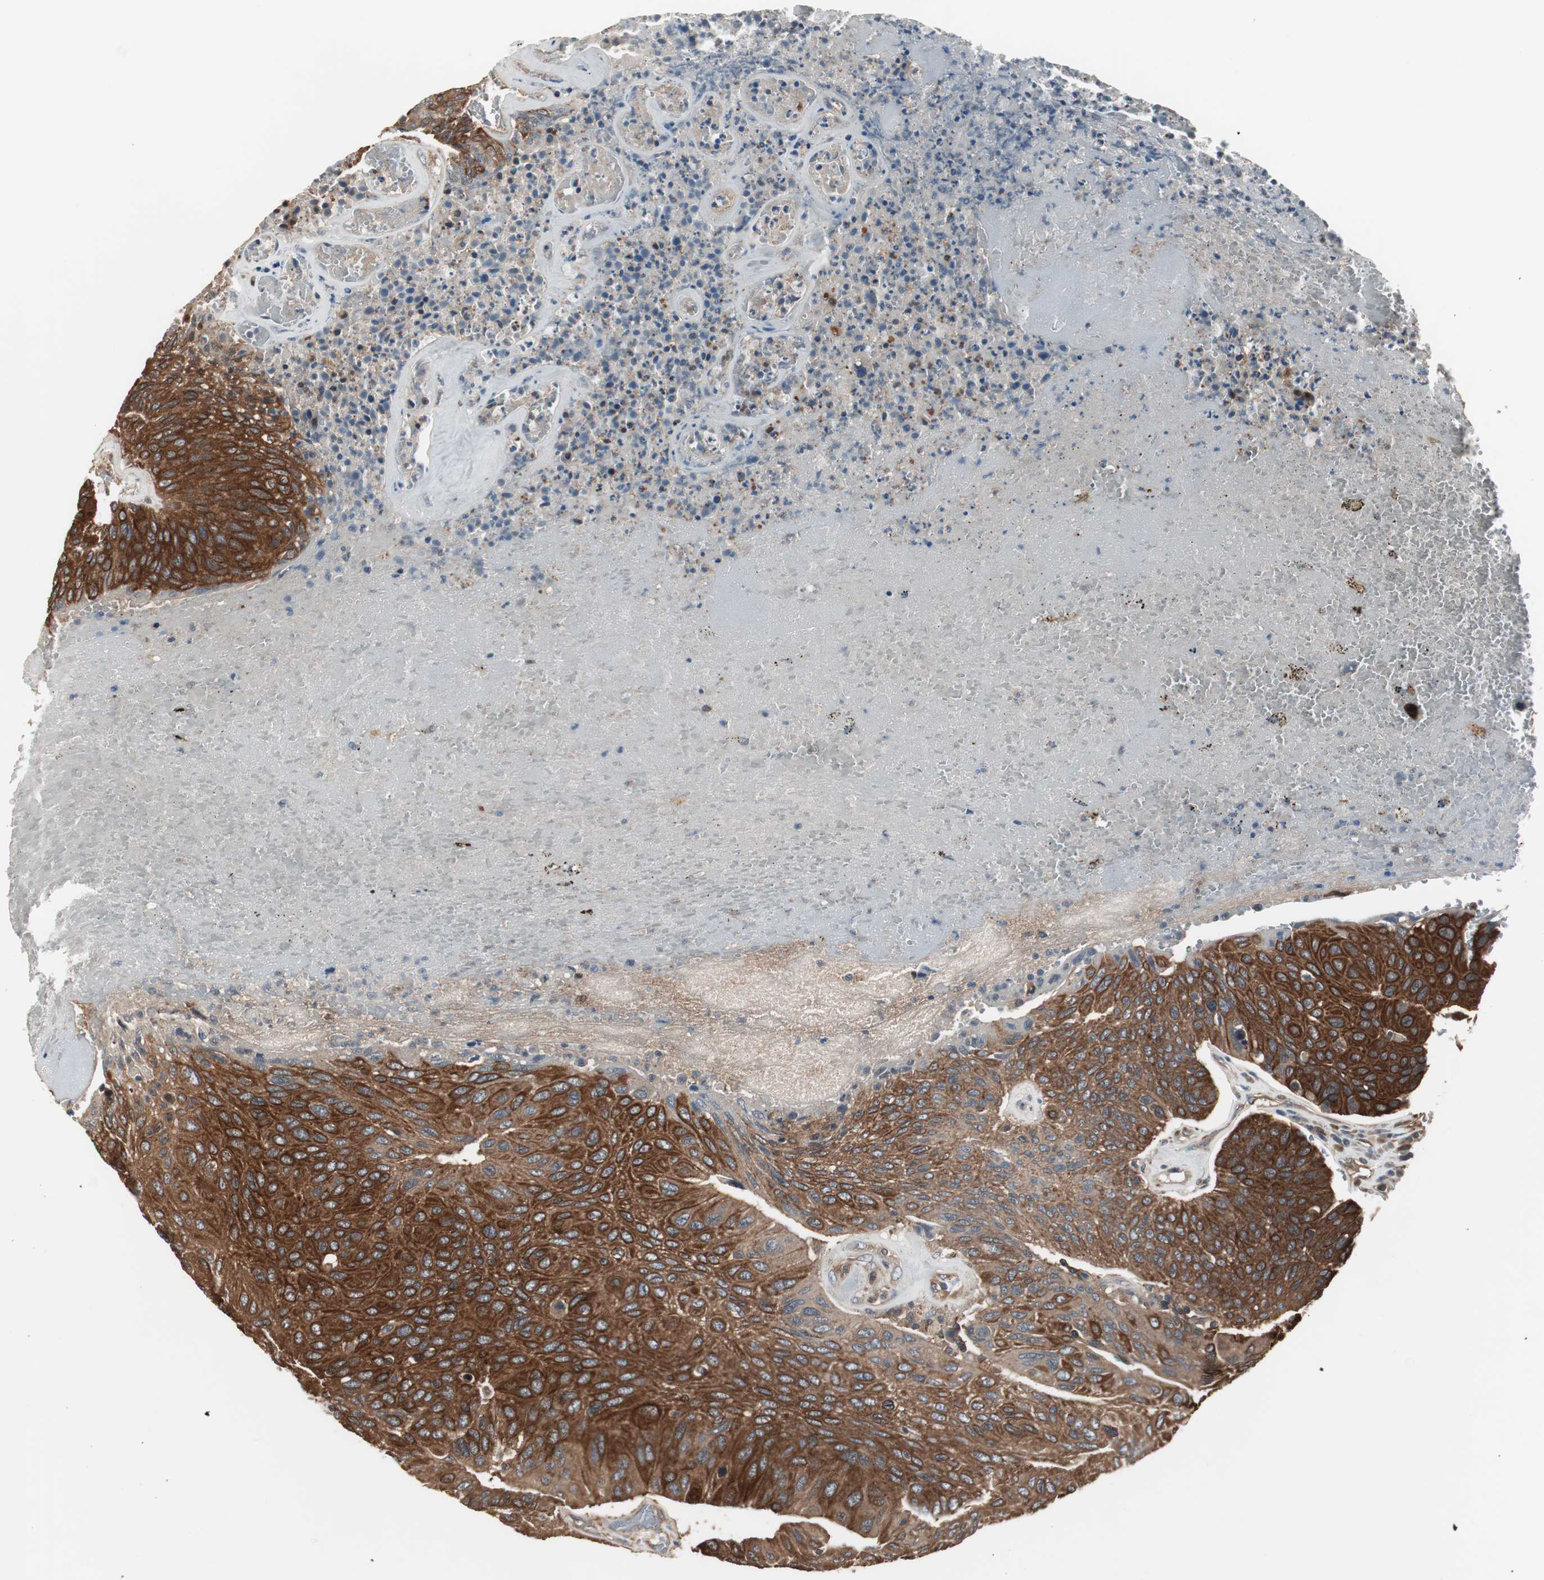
{"staining": {"intensity": "strong", "quantity": ">75%", "location": "cytoplasmic/membranous"}, "tissue": "urothelial cancer", "cell_type": "Tumor cells", "image_type": "cancer", "snomed": [{"axis": "morphology", "description": "Urothelial carcinoma, High grade"}, {"axis": "topography", "description": "Urinary bladder"}], "caption": "High-grade urothelial carcinoma stained for a protein demonstrates strong cytoplasmic/membranous positivity in tumor cells.", "gene": "CAPNS1", "patient": {"sex": "male", "age": 66}}